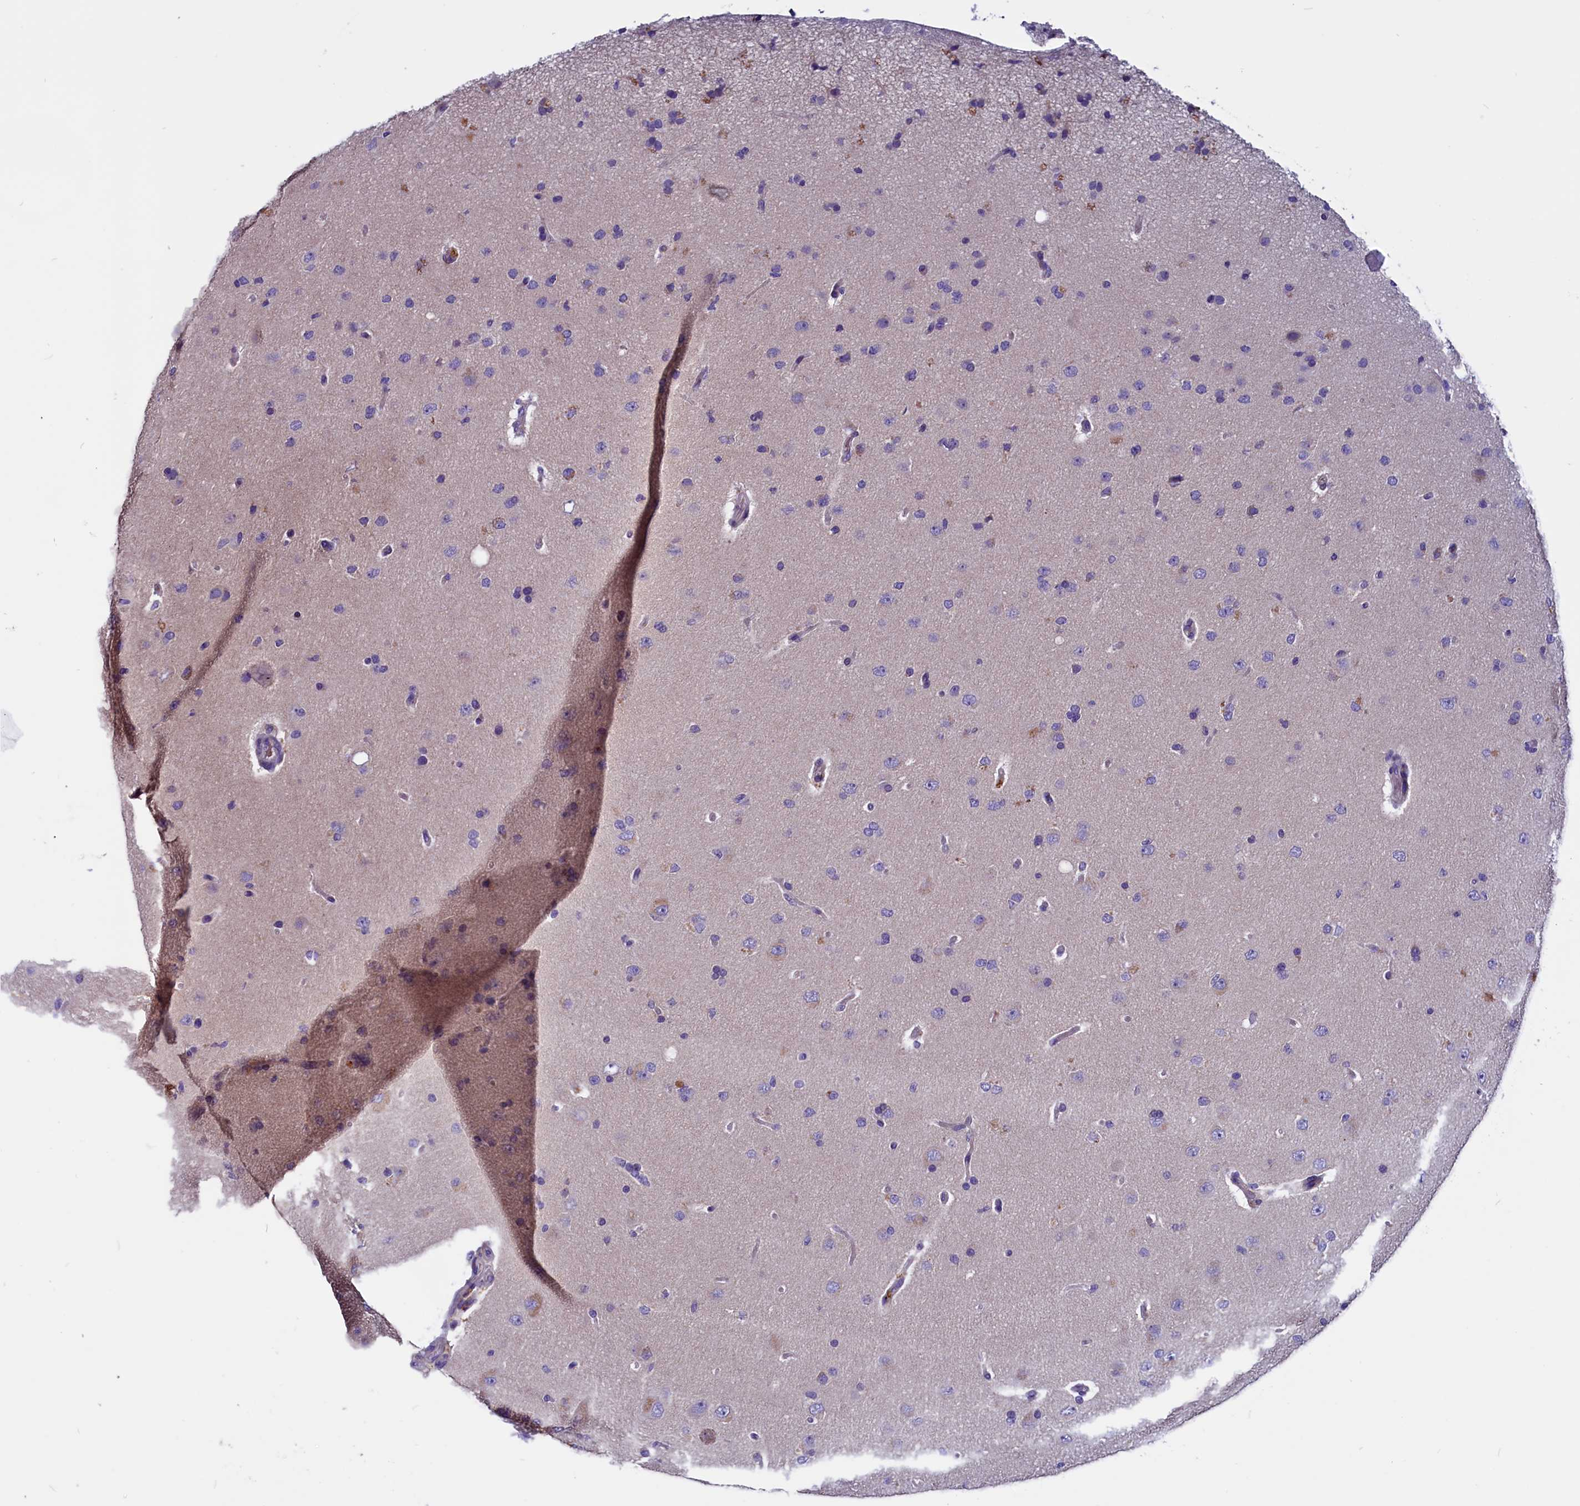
{"staining": {"intensity": "negative", "quantity": "none", "location": "none"}, "tissue": "glioma", "cell_type": "Tumor cells", "image_type": "cancer", "snomed": [{"axis": "morphology", "description": "Glioma, malignant, High grade"}, {"axis": "topography", "description": "Brain"}], "caption": "DAB immunohistochemical staining of high-grade glioma (malignant) displays no significant expression in tumor cells. Brightfield microscopy of IHC stained with DAB (3,3'-diaminobenzidine) (brown) and hematoxylin (blue), captured at high magnification.", "gene": "CCBE1", "patient": {"sex": "male", "age": 72}}